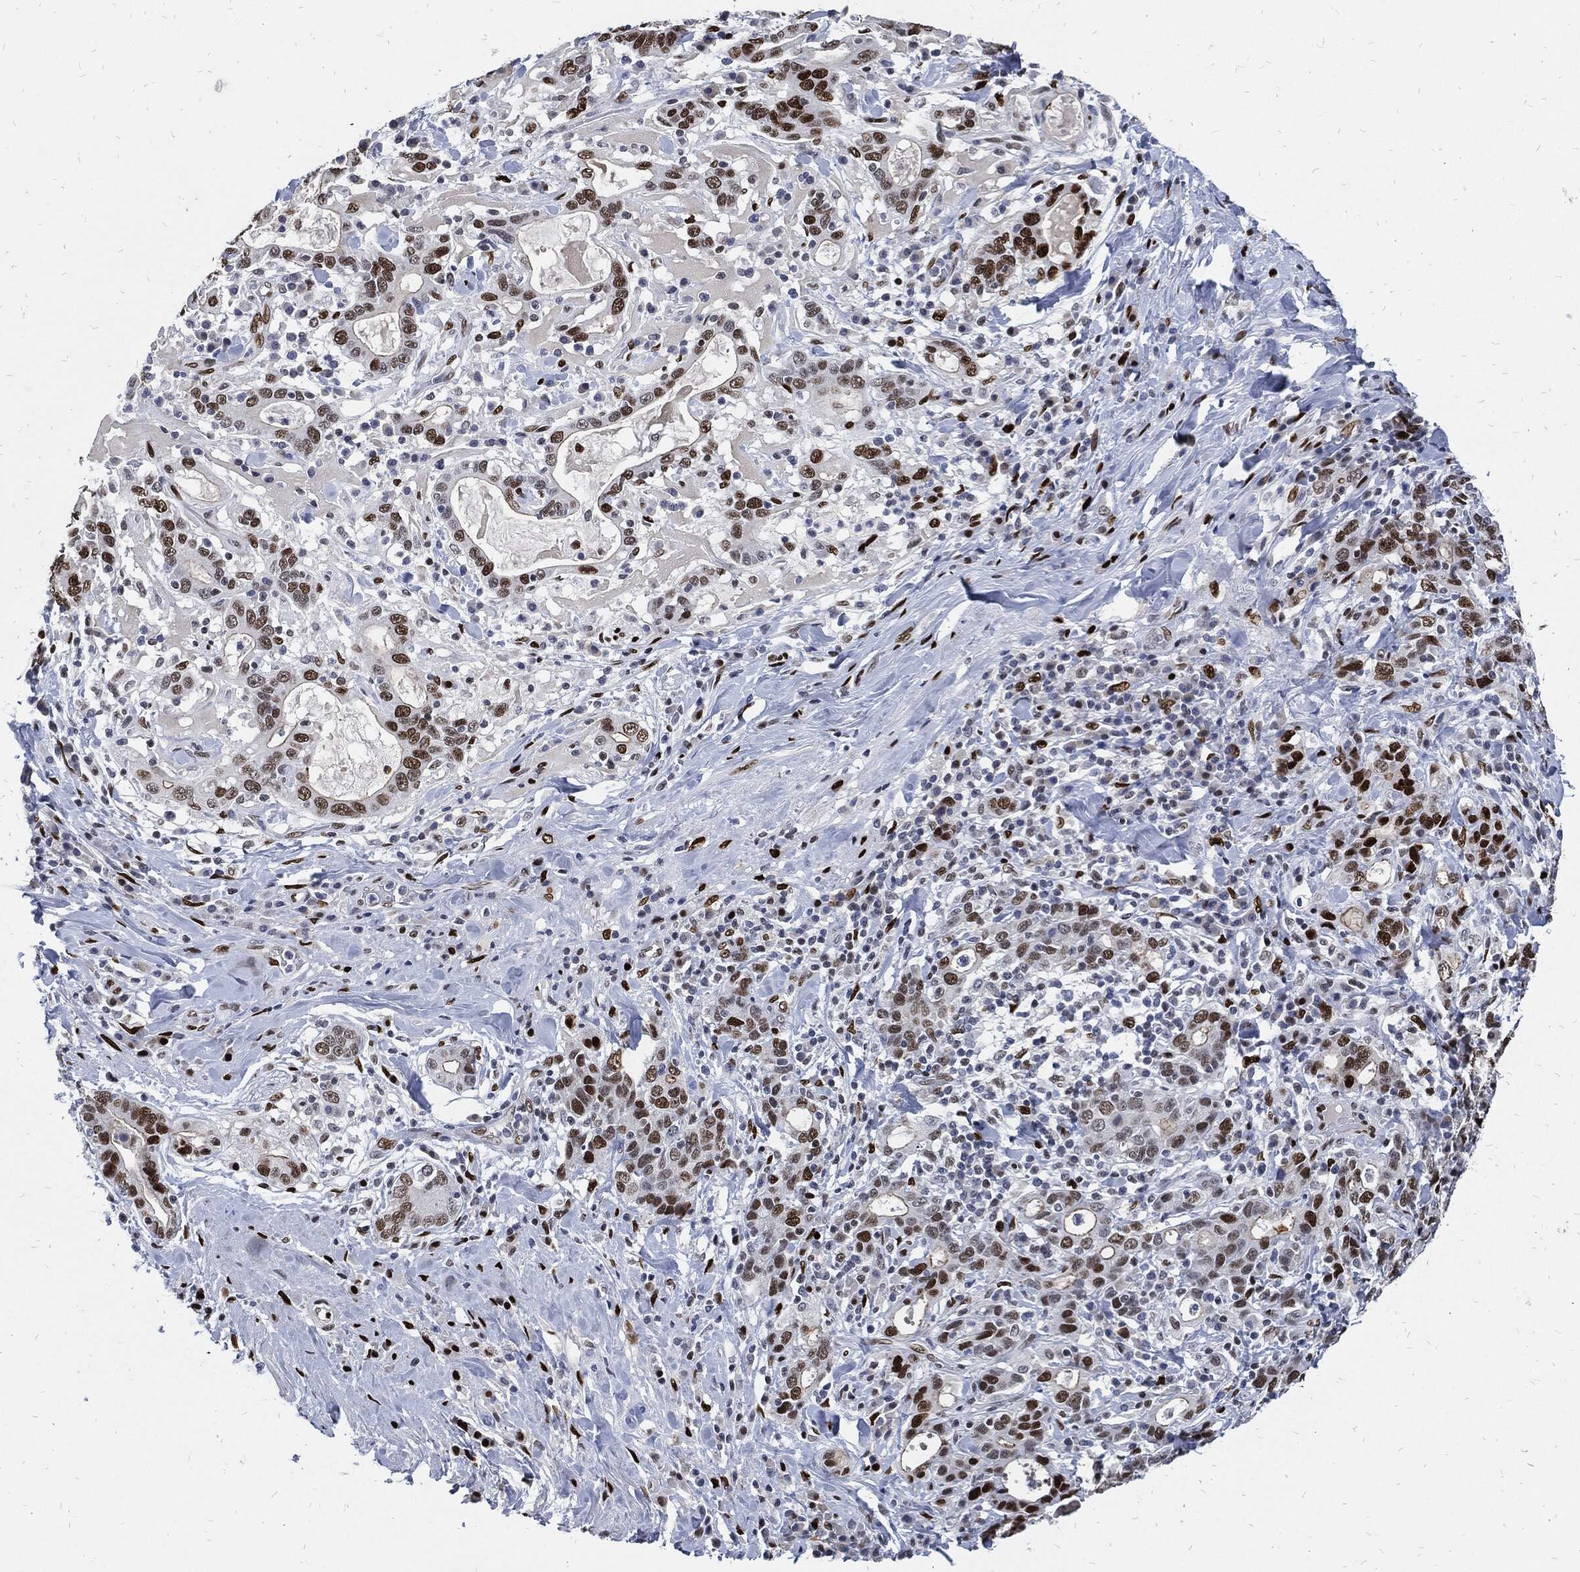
{"staining": {"intensity": "strong", "quantity": "<25%", "location": "nuclear"}, "tissue": "stomach cancer", "cell_type": "Tumor cells", "image_type": "cancer", "snomed": [{"axis": "morphology", "description": "Adenocarcinoma, NOS"}, {"axis": "topography", "description": "Stomach"}], "caption": "Immunohistochemical staining of adenocarcinoma (stomach) exhibits medium levels of strong nuclear protein staining in approximately <25% of tumor cells. The protein of interest is stained brown, and the nuclei are stained in blue (DAB IHC with brightfield microscopy, high magnification).", "gene": "JUN", "patient": {"sex": "male", "age": 79}}